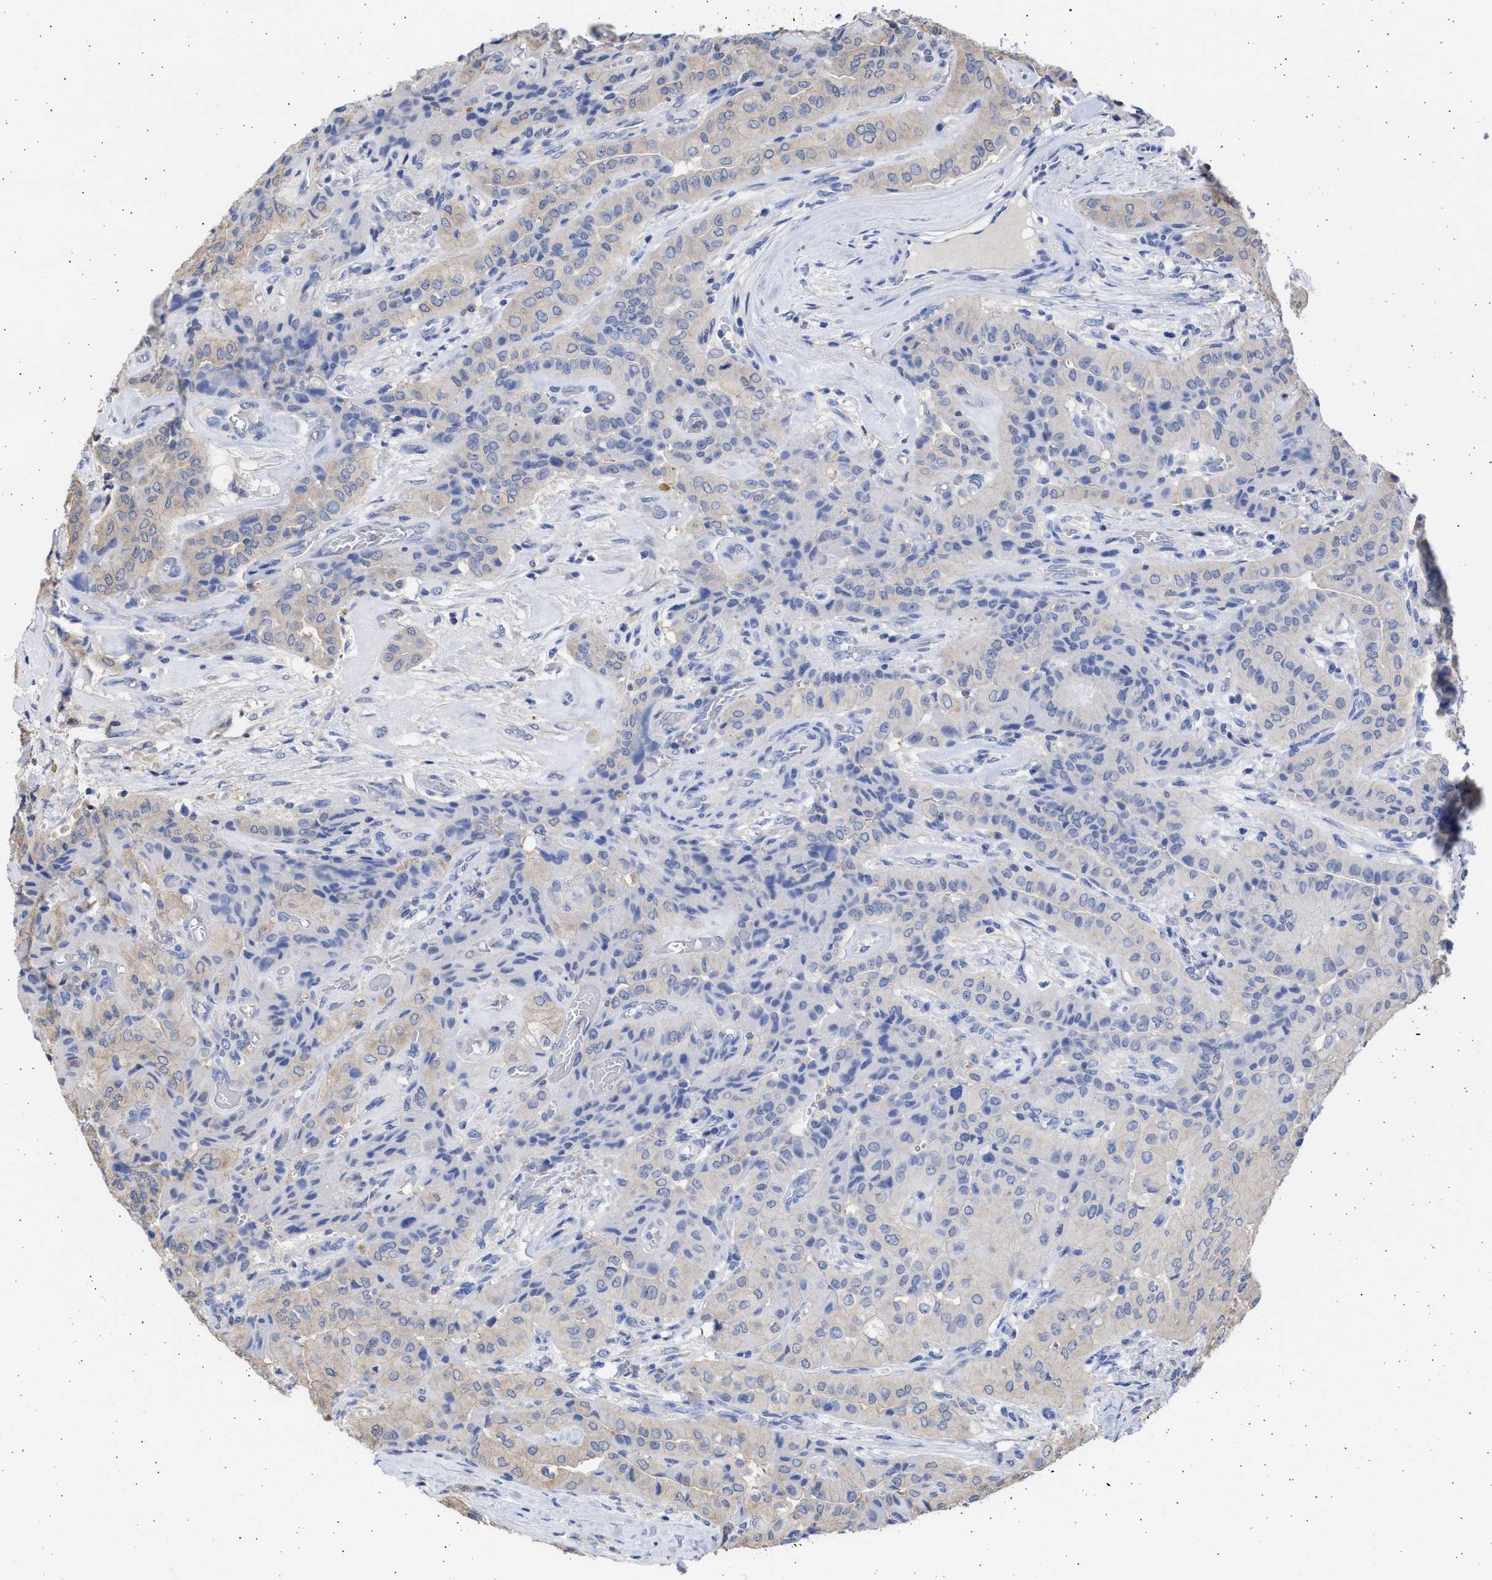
{"staining": {"intensity": "weak", "quantity": "25%-75%", "location": "cytoplasmic/membranous"}, "tissue": "thyroid cancer", "cell_type": "Tumor cells", "image_type": "cancer", "snomed": [{"axis": "morphology", "description": "Papillary adenocarcinoma, NOS"}, {"axis": "topography", "description": "Thyroid gland"}], "caption": "Papillary adenocarcinoma (thyroid) tissue displays weak cytoplasmic/membranous positivity in approximately 25%-75% of tumor cells, visualized by immunohistochemistry.", "gene": "ALDOC", "patient": {"sex": "female", "age": 59}}